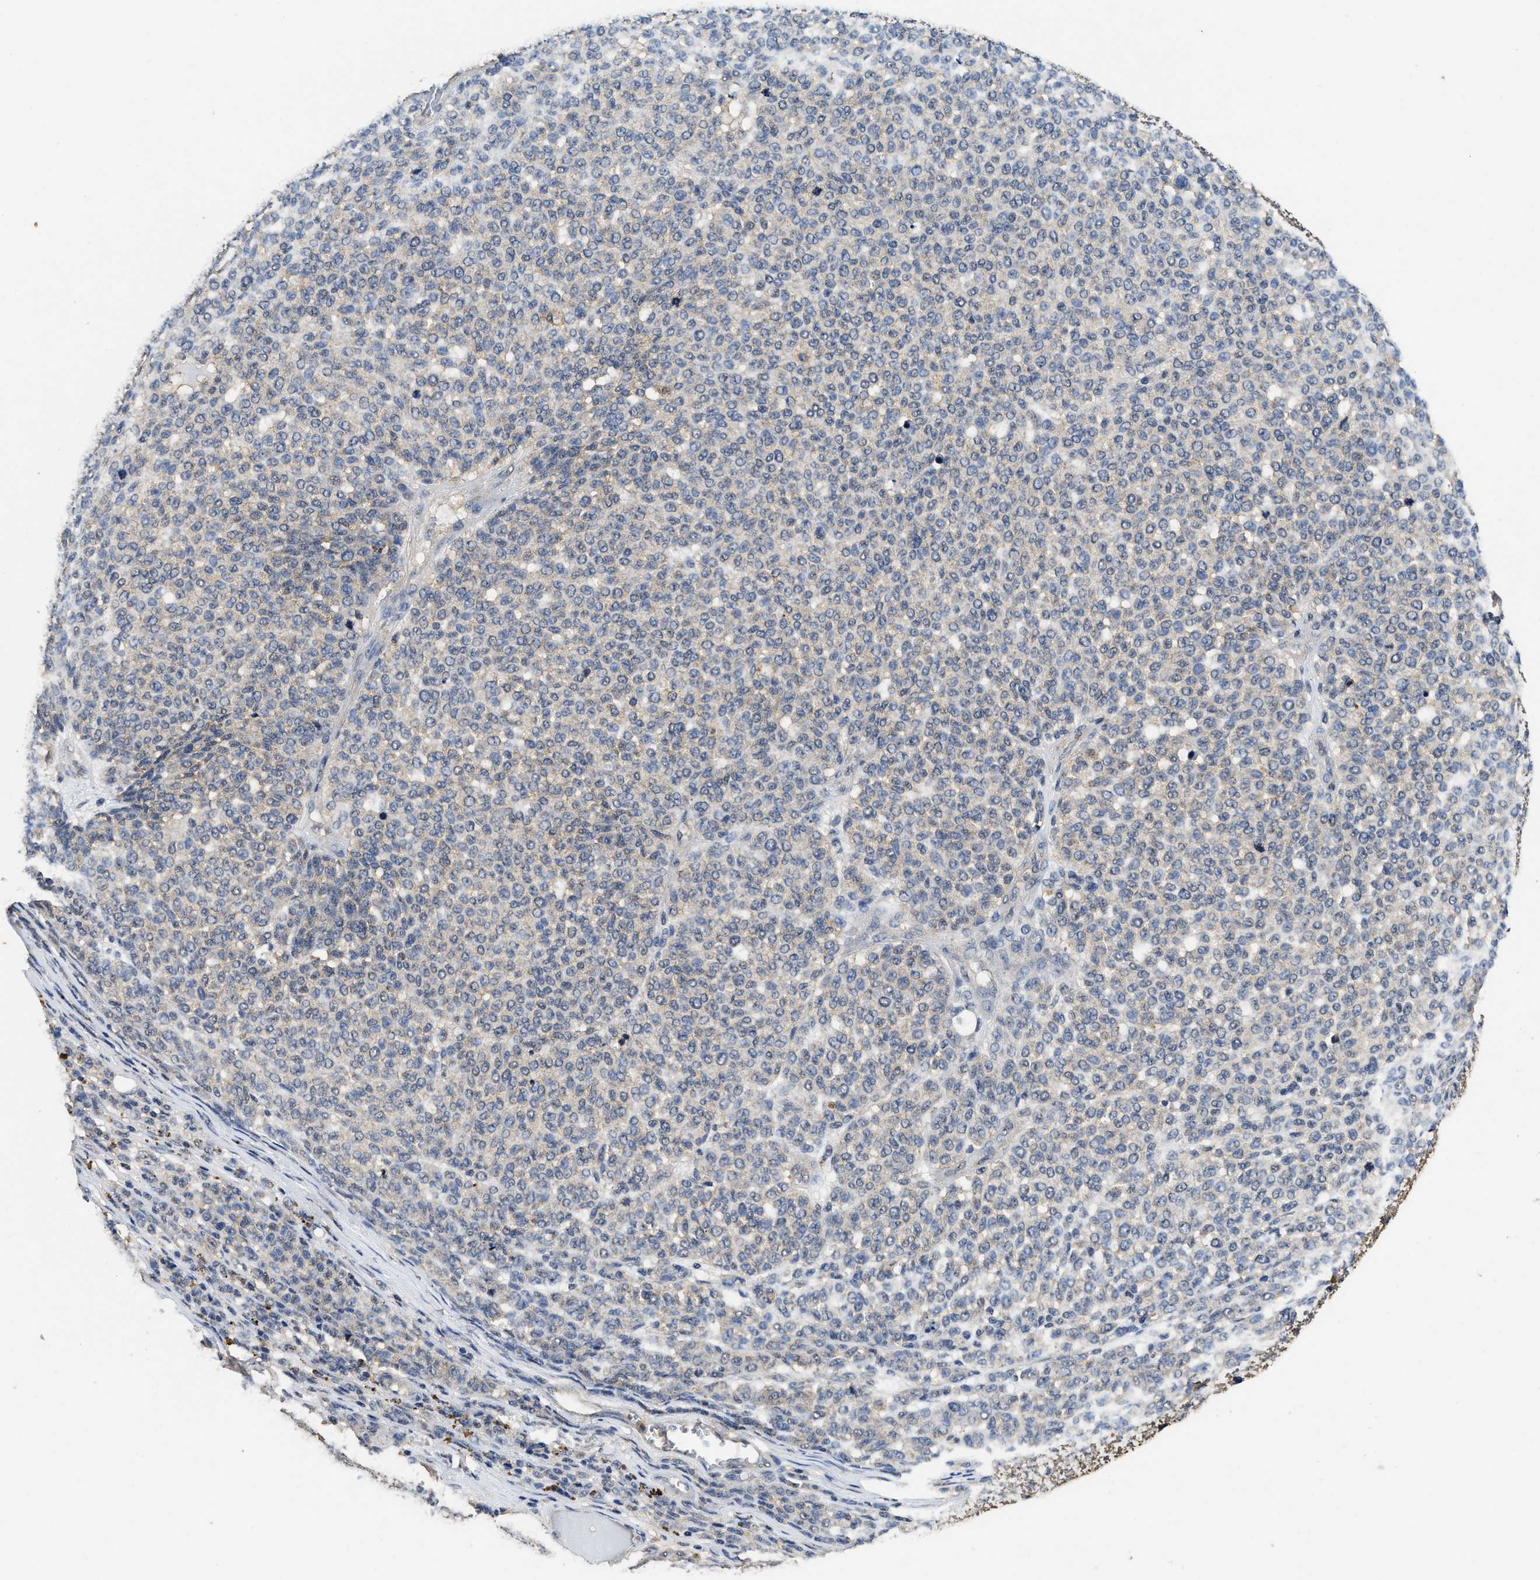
{"staining": {"intensity": "weak", "quantity": "25%-75%", "location": "cytoplasmic/membranous"}, "tissue": "melanoma", "cell_type": "Tumor cells", "image_type": "cancer", "snomed": [{"axis": "morphology", "description": "Malignant melanoma, NOS"}, {"axis": "topography", "description": "Skin"}], "caption": "Immunohistochemistry (IHC) of malignant melanoma exhibits low levels of weak cytoplasmic/membranous positivity in approximately 25%-75% of tumor cells.", "gene": "CTNNA1", "patient": {"sex": "male", "age": 59}}